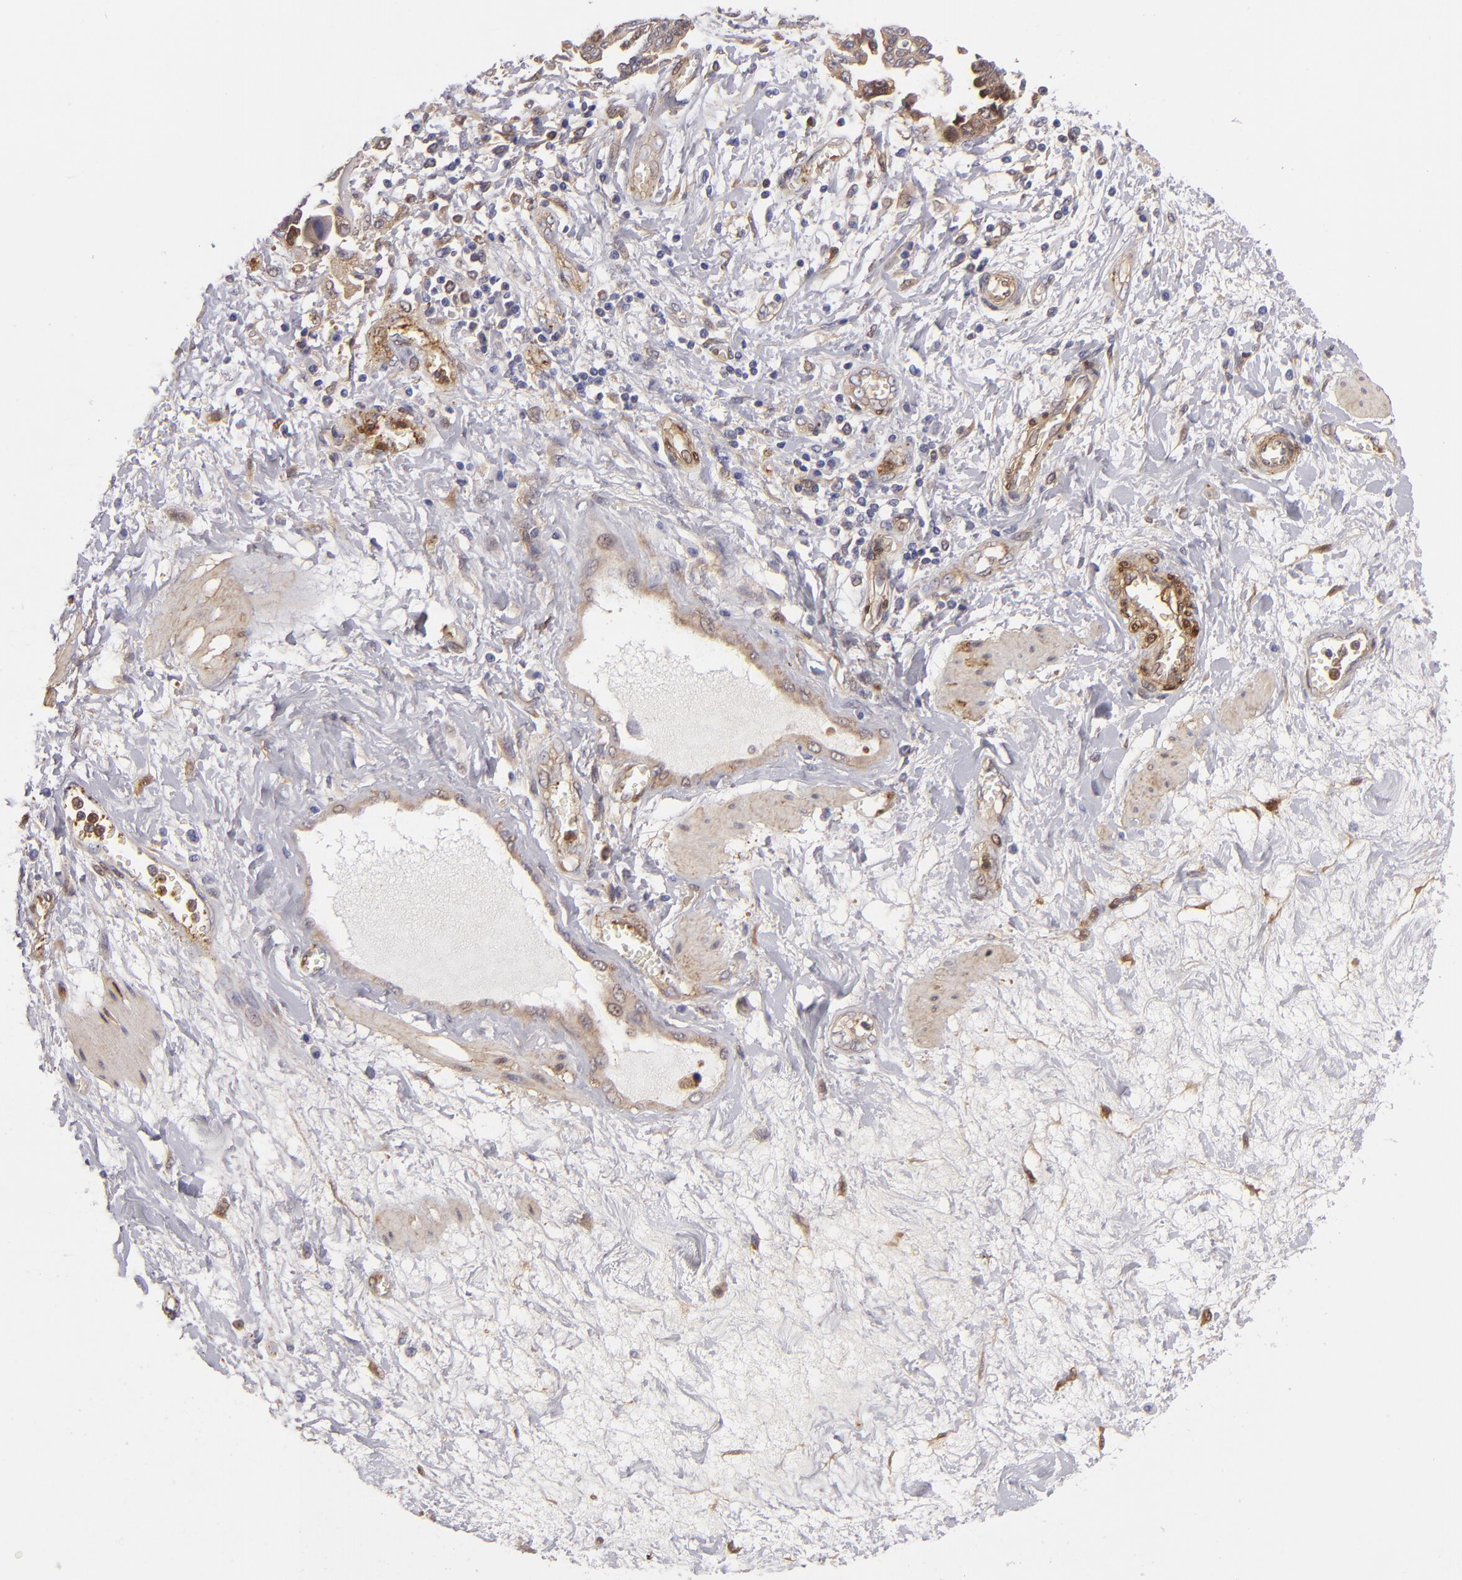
{"staining": {"intensity": "weak", "quantity": ">75%", "location": "cytoplasmic/membranous"}, "tissue": "ovarian cancer", "cell_type": "Tumor cells", "image_type": "cancer", "snomed": [{"axis": "morphology", "description": "Cystadenocarcinoma, serous, NOS"}, {"axis": "topography", "description": "Ovary"}], "caption": "A low amount of weak cytoplasmic/membranous expression is appreciated in about >75% of tumor cells in ovarian cancer (serous cystadenocarcinoma) tissue. (Stains: DAB (3,3'-diaminobenzidine) in brown, nuclei in blue, Microscopy: brightfield microscopy at high magnification).", "gene": "VCL", "patient": {"sex": "female", "age": 63}}